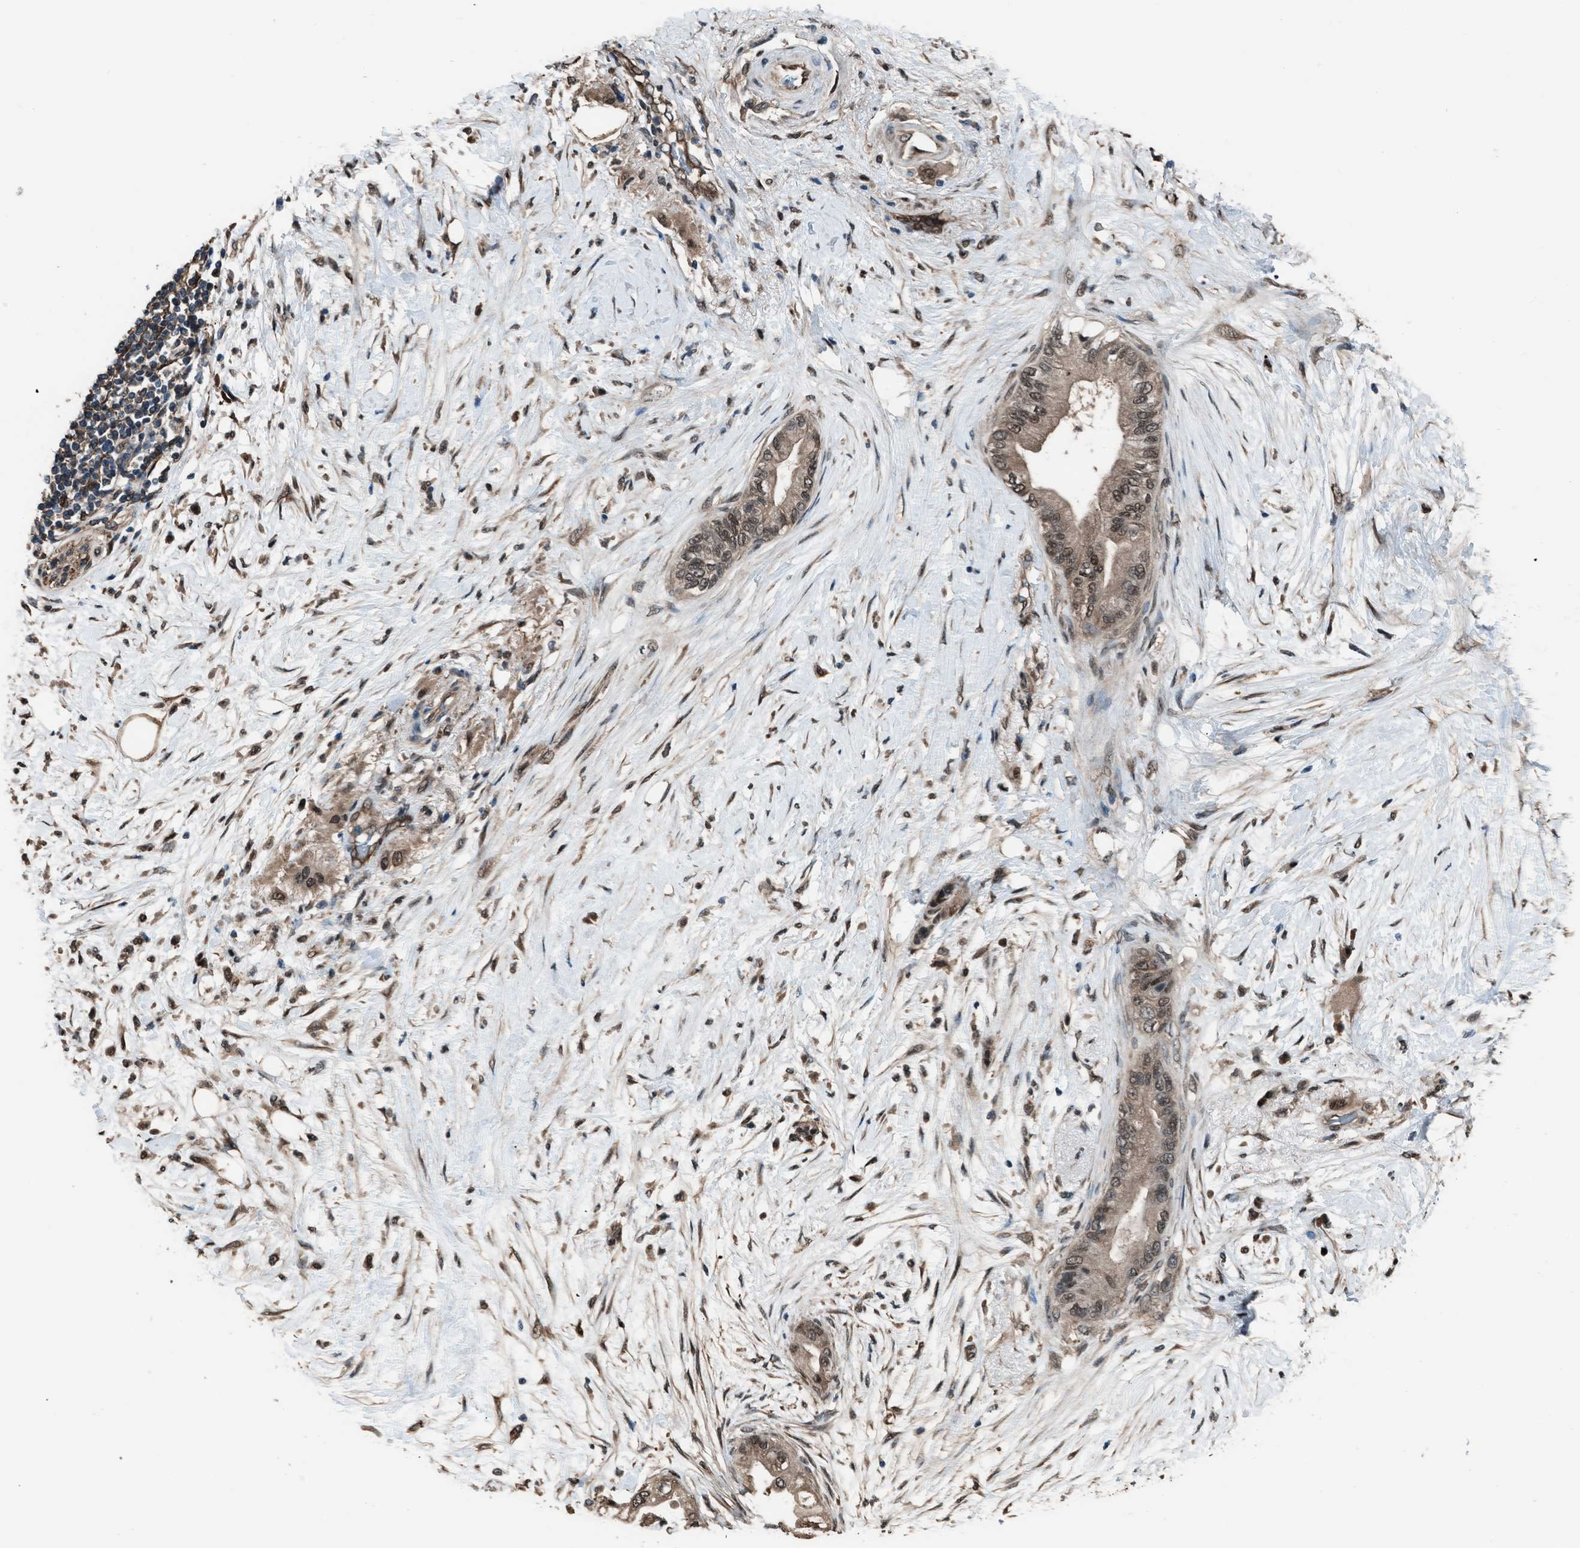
{"staining": {"intensity": "moderate", "quantity": ">75%", "location": "nuclear"}, "tissue": "pancreatic cancer", "cell_type": "Tumor cells", "image_type": "cancer", "snomed": [{"axis": "morphology", "description": "Normal tissue, NOS"}, {"axis": "morphology", "description": "Adenocarcinoma, NOS"}, {"axis": "topography", "description": "Pancreas"}, {"axis": "topography", "description": "Duodenum"}], "caption": "About >75% of tumor cells in human pancreatic cancer (adenocarcinoma) demonstrate moderate nuclear protein staining as visualized by brown immunohistochemical staining.", "gene": "YWHAG", "patient": {"sex": "female", "age": 60}}